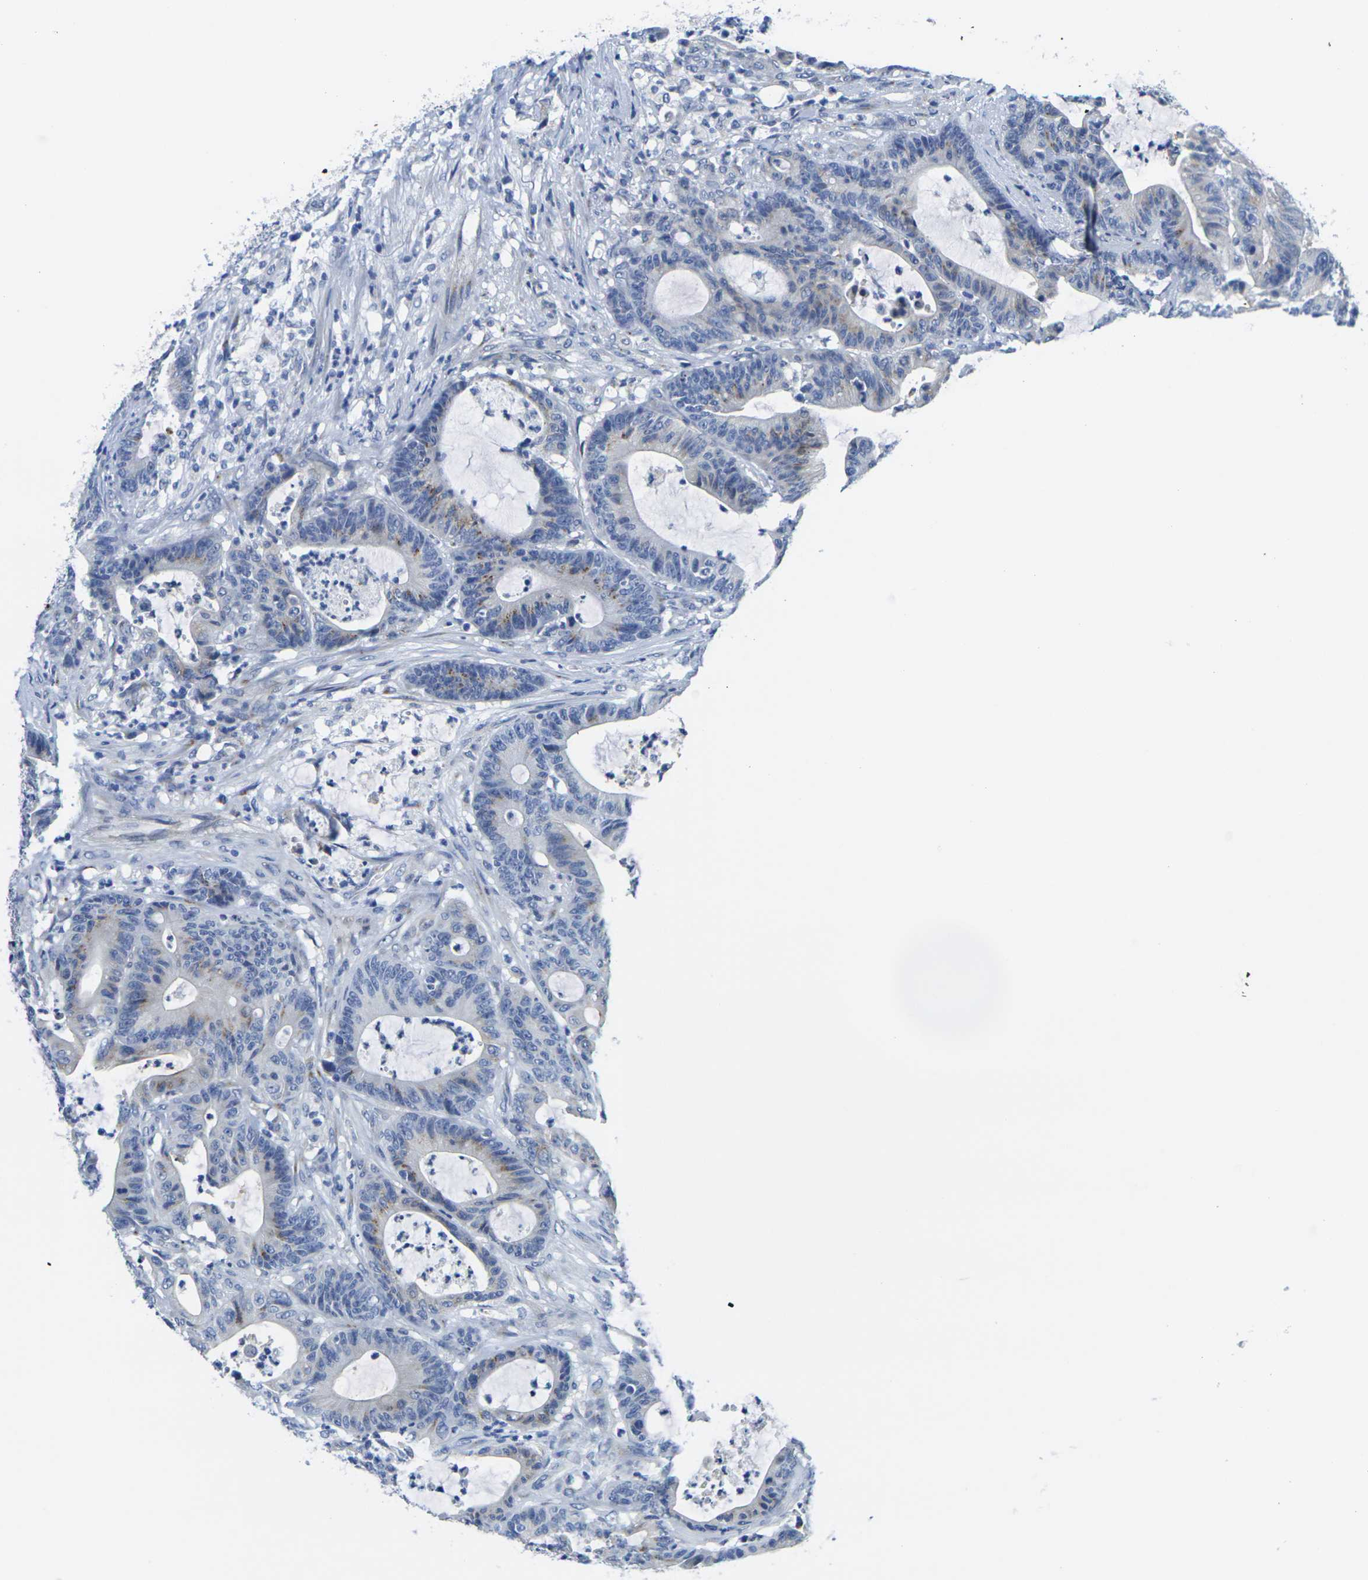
{"staining": {"intensity": "moderate", "quantity": "<25%", "location": "cytoplasmic/membranous"}, "tissue": "colorectal cancer", "cell_type": "Tumor cells", "image_type": "cancer", "snomed": [{"axis": "morphology", "description": "Adenocarcinoma, NOS"}, {"axis": "topography", "description": "Colon"}], "caption": "Protein expression analysis of human colorectal cancer reveals moderate cytoplasmic/membranous expression in about <25% of tumor cells. (DAB (3,3'-diaminobenzidine) = brown stain, brightfield microscopy at high magnification).", "gene": "CRK", "patient": {"sex": "female", "age": 84}}